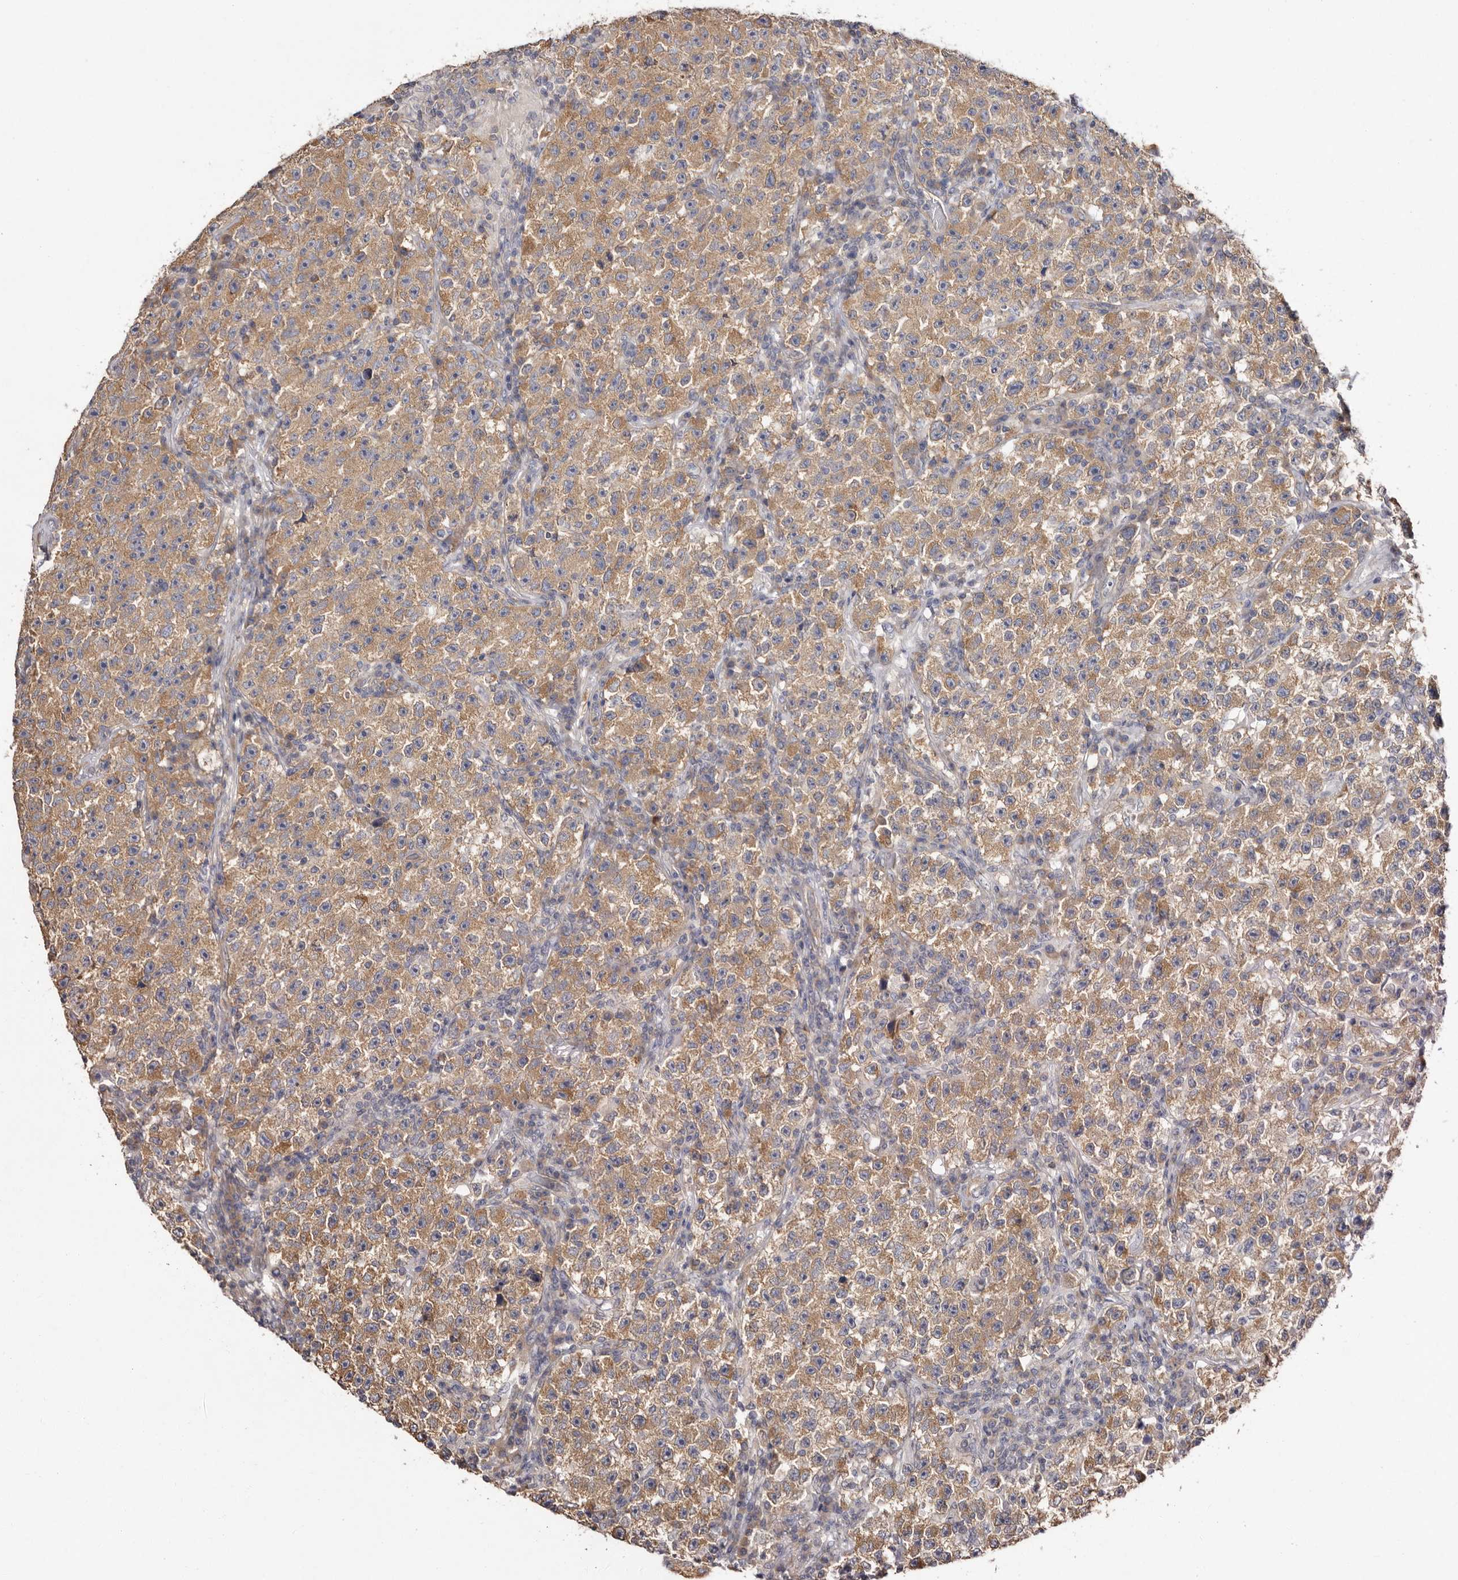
{"staining": {"intensity": "moderate", "quantity": ">75%", "location": "cytoplasmic/membranous"}, "tissue": "testis cancer", "cell_type": "Tumor cells", "image_type": "cancer", "snomed": [{"axis": "morphology", "description": "Seminoma, NOS"}, {"axis": "topography", "description": "Testis"}], "caption": "IHC (DAB) staining of human testis cancer (seminoma) displays moderate cytoplasmic/membranous protein expression in approximately >75% of tumor cells.", "gene": "FAM167B", "patient": {"sex": "male", "age": 22}}